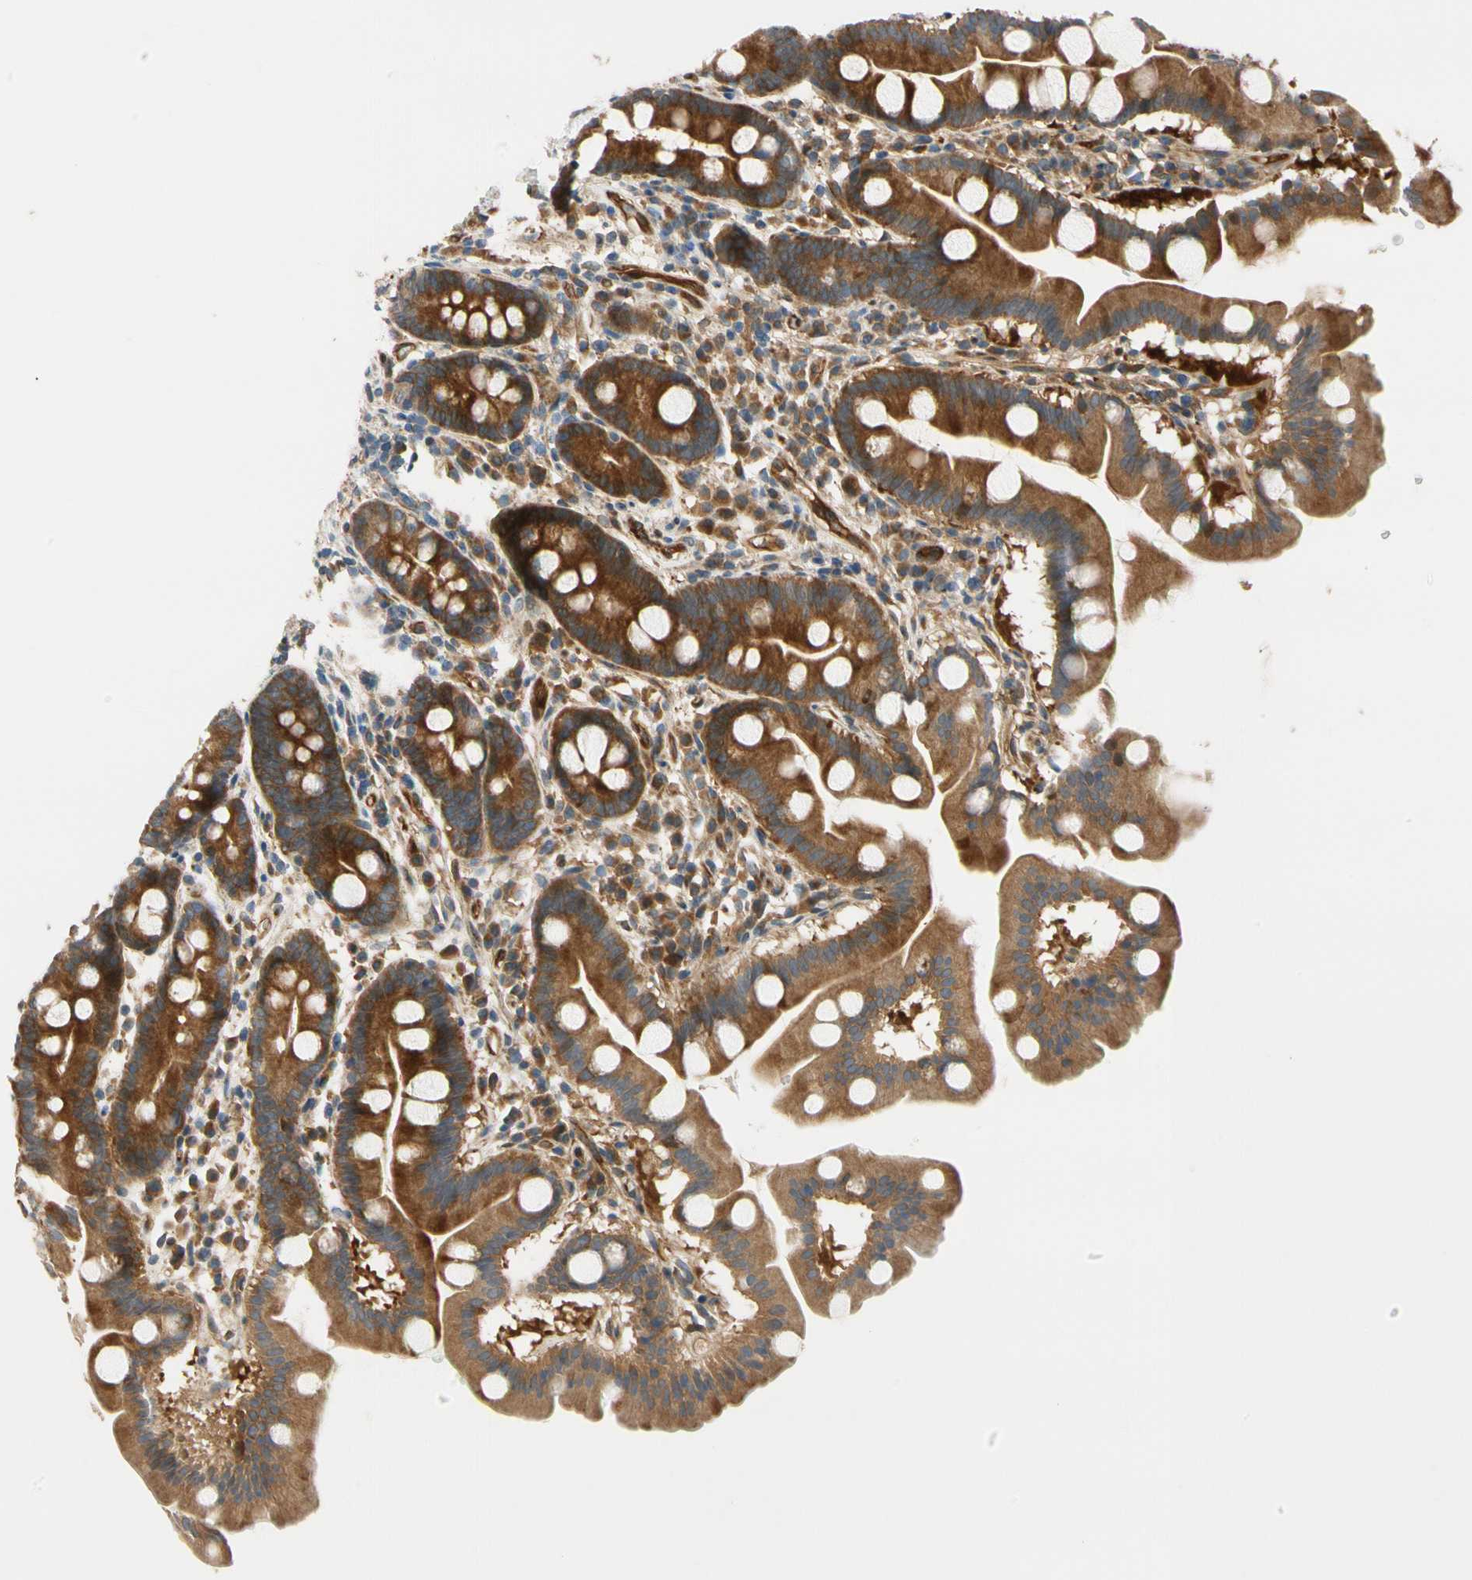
{"staining": {"intensity": "strong", "quantity": ">75%", "location": "cytoplasmic/membranous"}, "tissue": "duodenum", "cell_type": "Glandular cells", "image_type": "normal", "snomed": [{"axis": "morphology", "description": "Normal tissue, NOS"}, {"axis": "topography", "description": "Duodenum"}], "caption": "This micrograph displays immunohistochemistry staining of benign human duodenum, with high strong cytoplasmic/membranous positivity in about >75% of glandular cells.", "gene": "PARP14", "patient": {"sex": "male", "age": 50}}